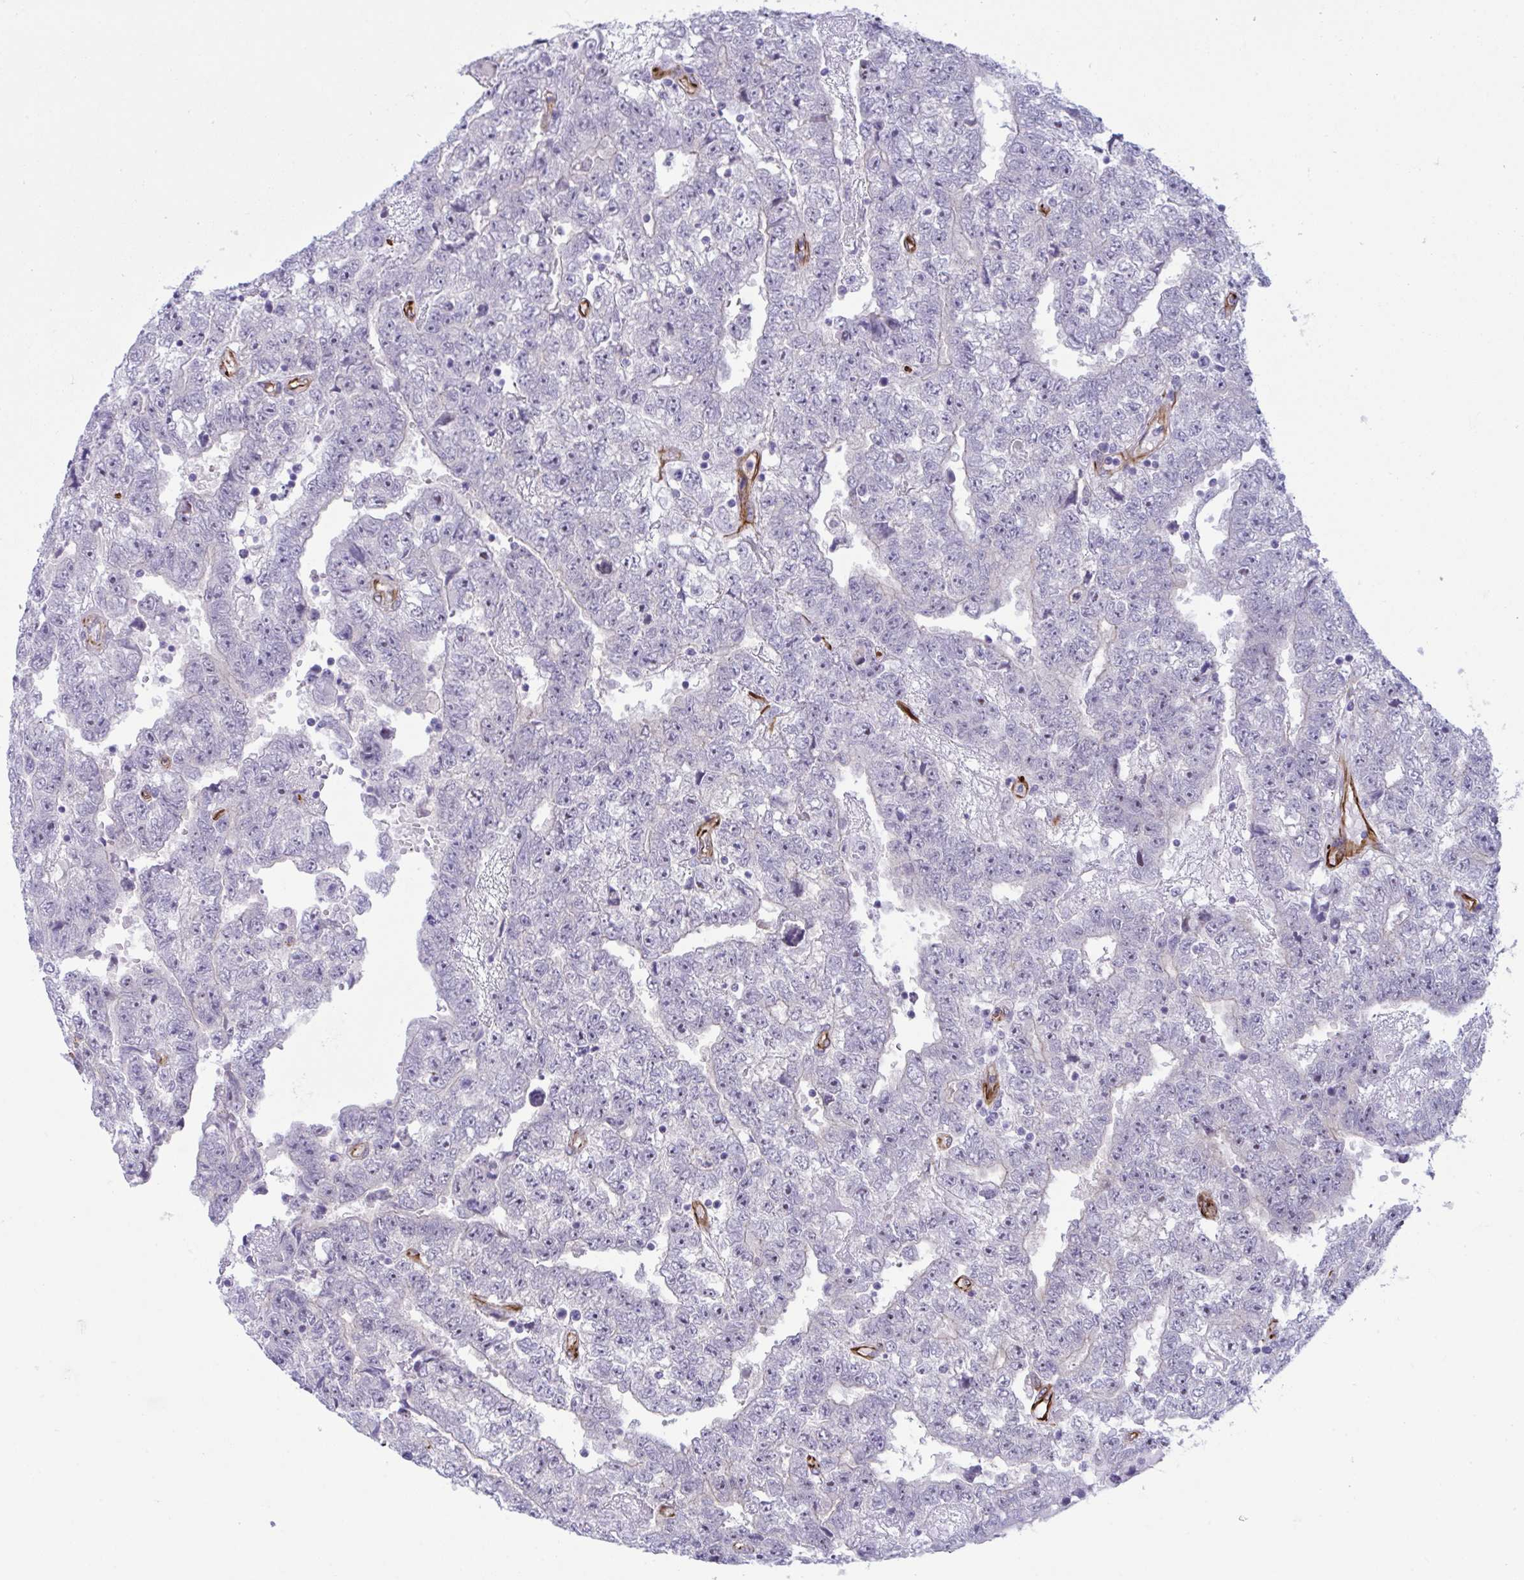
{"staining": {"intensity": "negative", "quantity": "none", "location": "none"}, "tissue": "testis cancer", "cell_type": "Tumor cells", "image_type": "cancer", "snomed": [{"axis": "morphology", "description": "Carcinoma, Embryonal, NOS"}, {"axis": "topography", "description": "Testis"}], "caption": "This is an immunohistochemistry photomicrograph of testis cancer (embryonal carcinoma). There is no staining in tumor cells.", "gene": "PRRT4", "patient": {"sex": "male", "age": 25}}